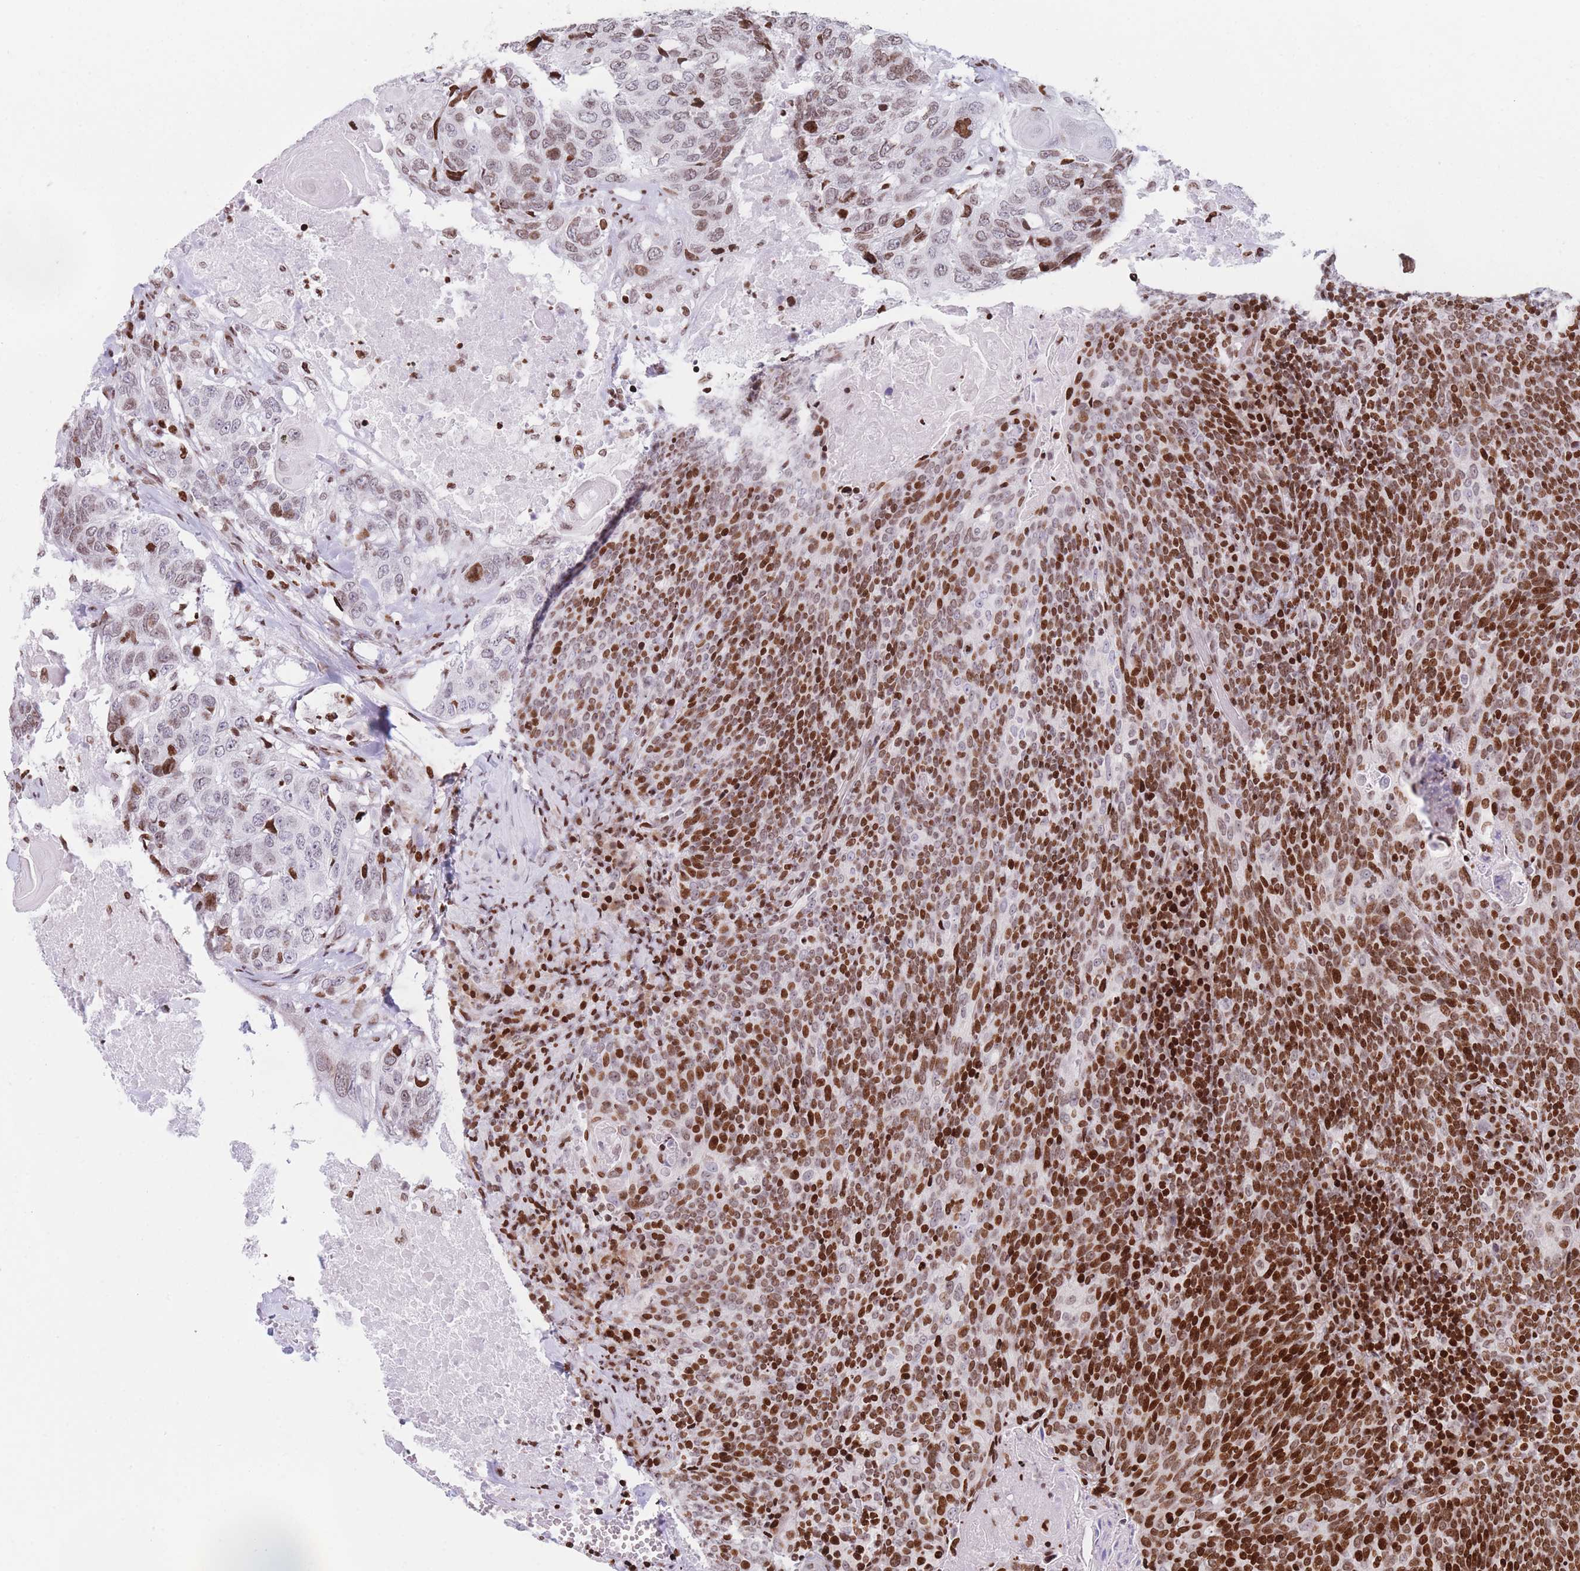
{"staining": {"intensity": "strong", "quantity": "25%-75%", "location": "nuclear"}, "tissue": "head and neck cancer", "cell_type": "Tumor cells", "image_type": "cancer", "snomed": [{"axis": "morphology", "description": "Squamous cell carcinoma, NOS"}, {"axis": "morphology", "description": "Squamous cell carcinoma, metastatic, NOS"}, {"axis": "topography", "description": "Lymph node"}, {"axis": "topography", "description": "Head-Neck"}], "caption": "IHC (DAB) staining of human head and neck squamous cell carcinoma reveals strong nuclear protein staining in approximately 25%-75% of tumor cells.", "gene": "AK9", "patient": {"sex": "male", "age": 62}}